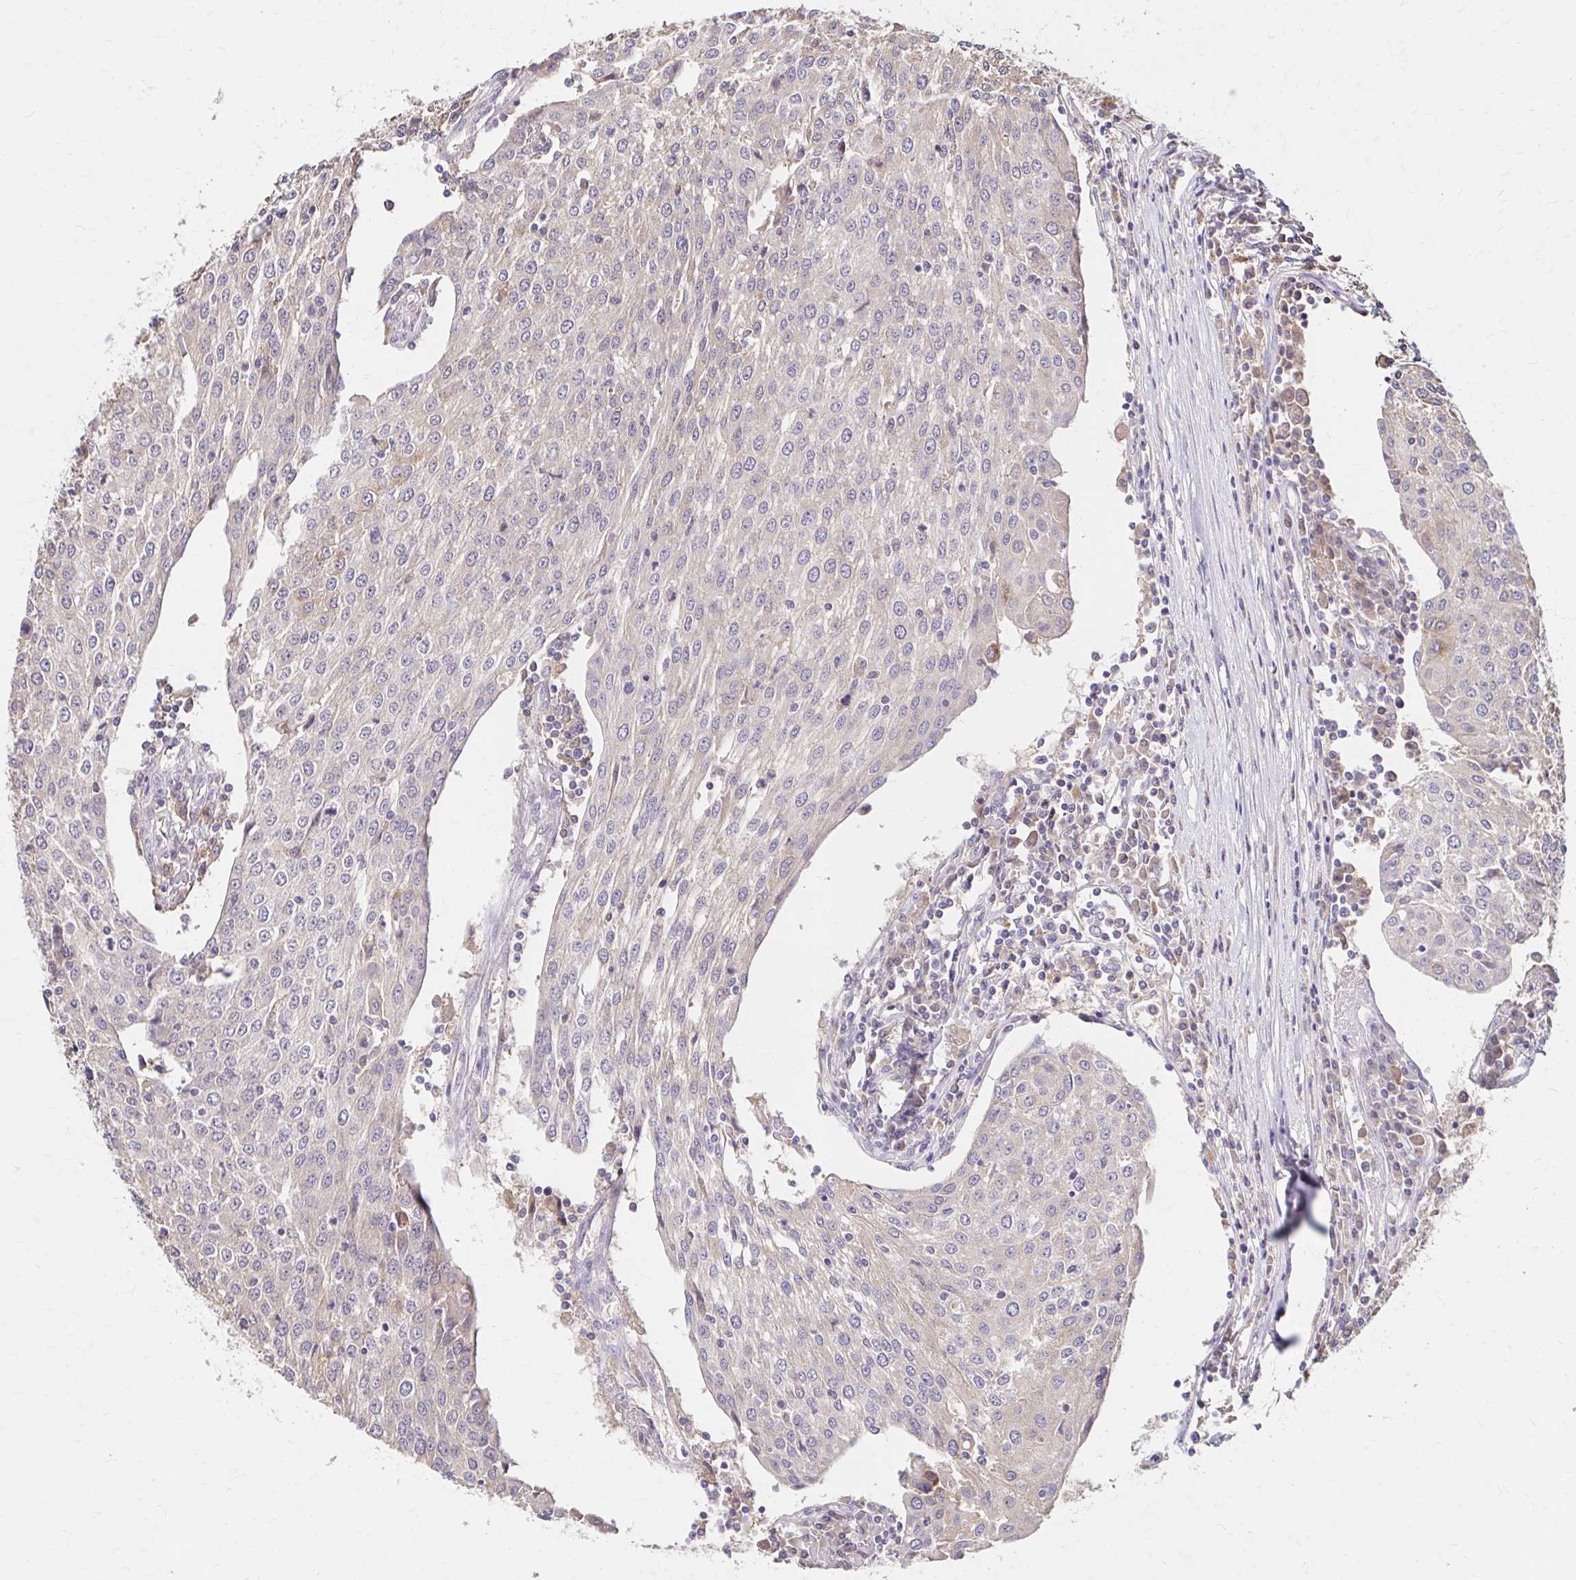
{"staining": {"intensity": "moderate", "quantity": "<25%", "location": "cytoplasmic/membranous"}, "tissue": "urothelial cancer", "cell_type": "Tumor cells", "image_type": "cancer", "snomed": [{"axis": "morphology", "description": "Urothelial carcinoma, High grade"}, {"axis": "topography", "description": "Urinary bladder"}], "caption": "Immunohistochemical staining of high-grade urothelial carcinoma reveals low levels of moderate cytoplasmic/membranous protein staining in approximately <25% of tumor cells.", "gene": "HMGCS2", "patient": {"sex": "female", "age": 85}}